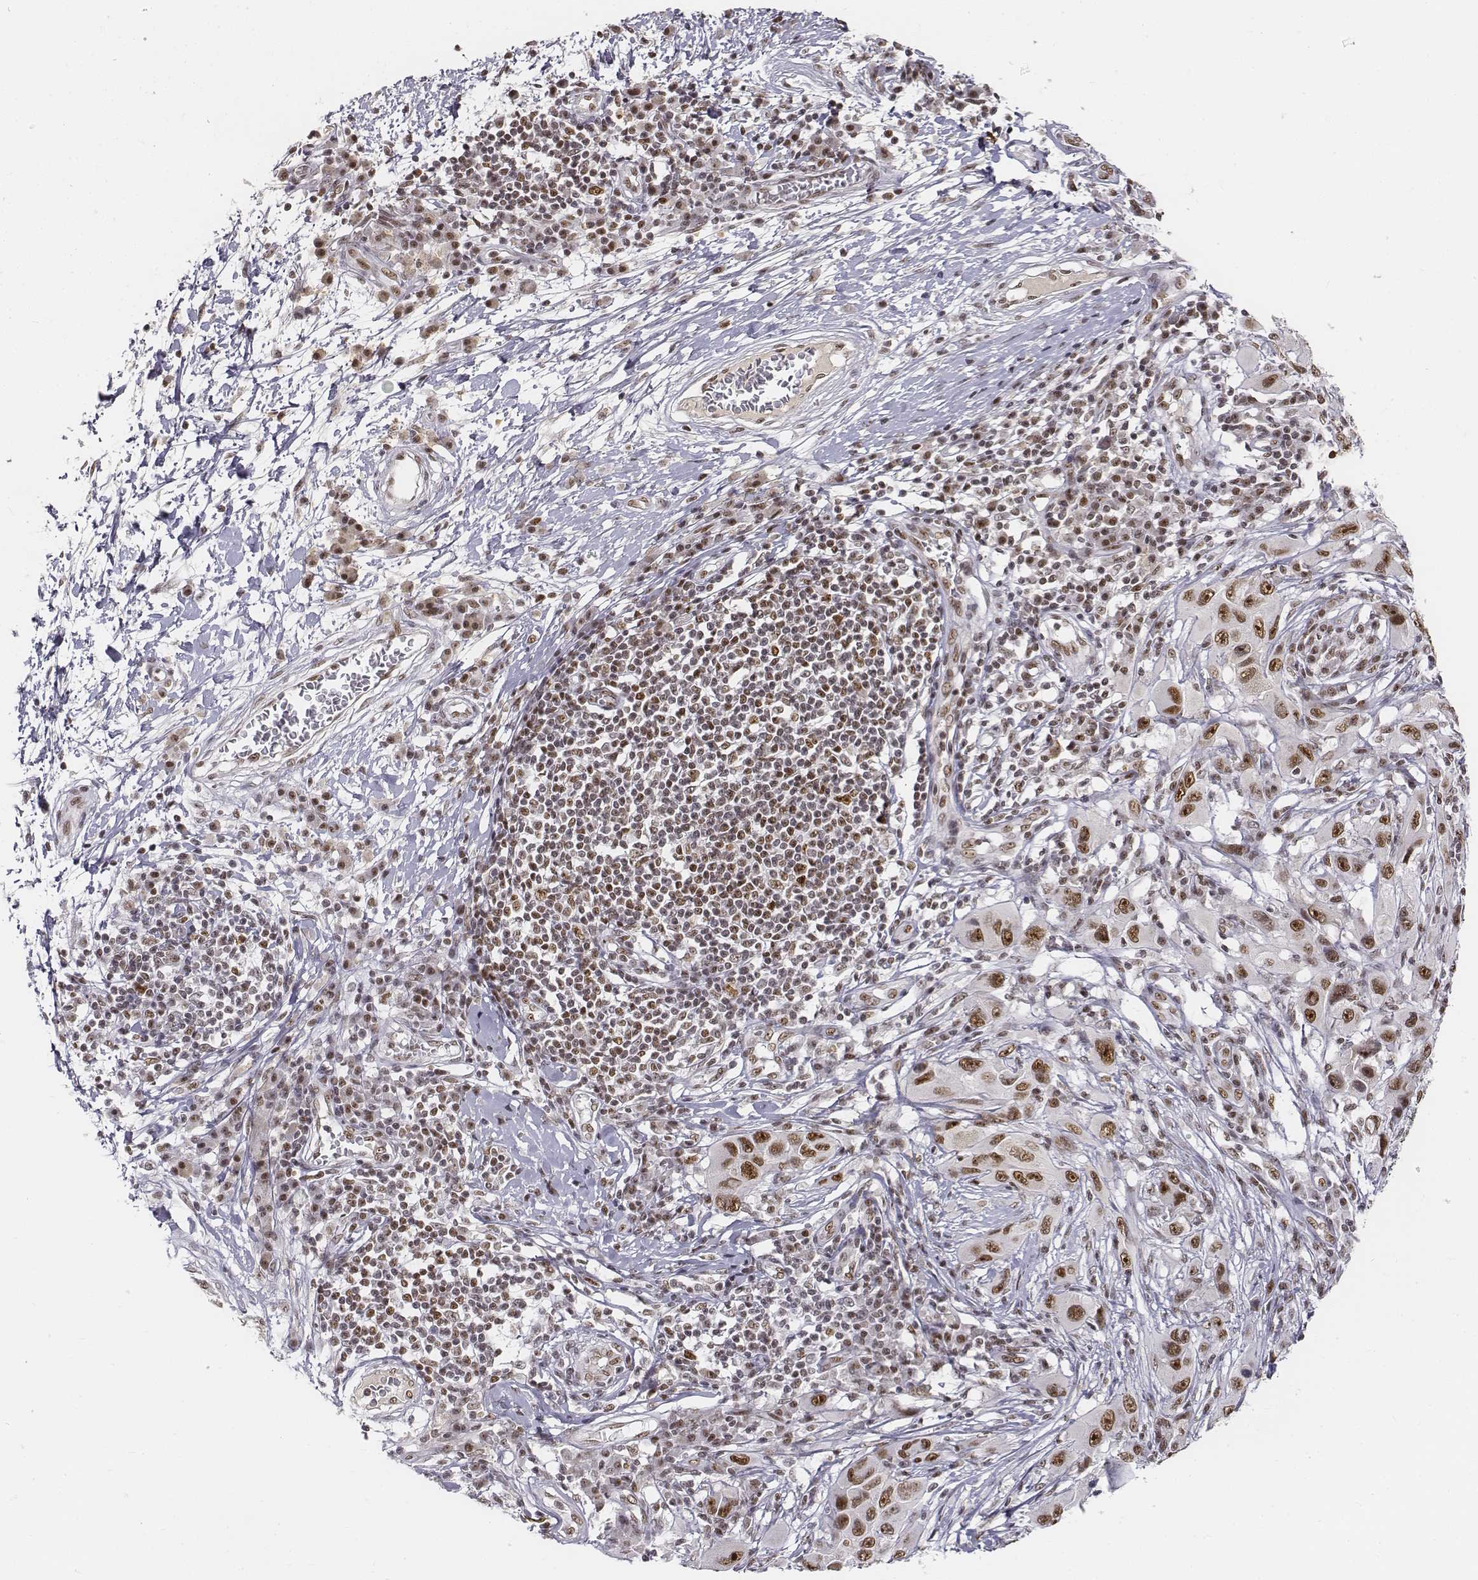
{"staining": {"intensity": "strong", "quantity": "25%-75%", "location": "nuclear"}, "tissue": "melanoma", "cell_type": "Tumor cells", "image_type": "cancer", "snomed": [{"axis": "morphology", "description": "Malignant melanoma, NOS"}, {"axis": "topography", "description": "Skin"}], "caption": "Immunohistochemistry (IHC) histopathology image of human malignant melanoma stained for a protein (brown), which demonstrates high levels of strong nuclear staining in about 25%-75% of tumor cells.", "gene": "PHF6", "patient": {"sex": "male", "age": 53}}